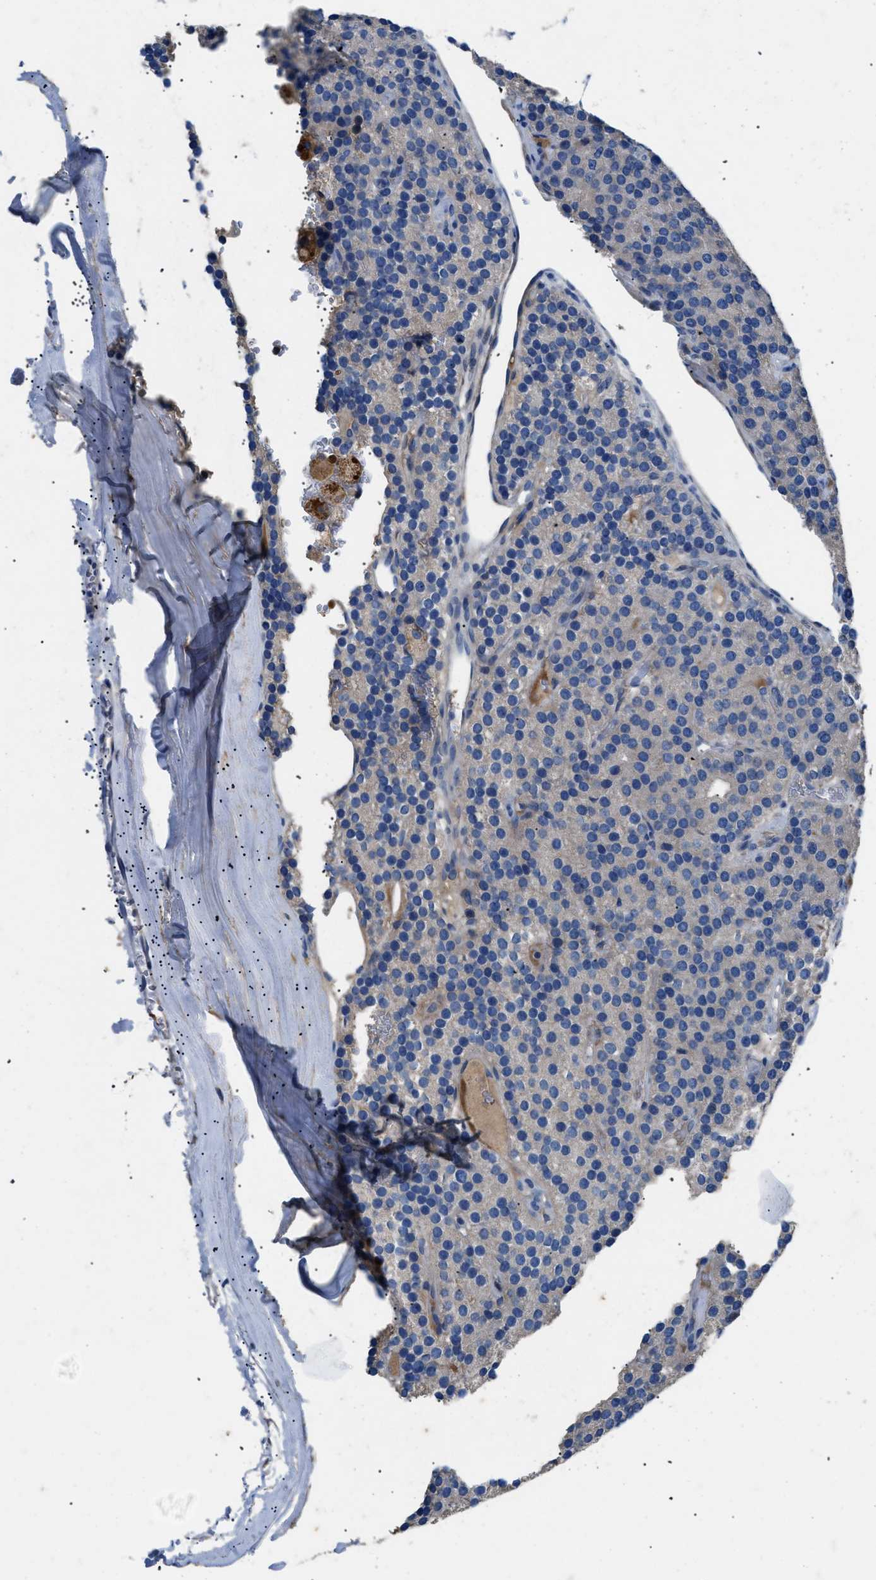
{"staining": {"intensity": "negative", "quantity": "none", "location": "none"}, "tissue": "parathyroid gland", "cell_type": "Glandular cells", "image_type": "normal", "snomed": [{"axis": "morphology", "description": "Normal tissue, NOS"}, {"axis": "morphology", "description": "Adenoma, NOS"}, {"axis": "topography", "description": "Parathyroid gland"}], "caption": "This image is of normal parathyroid gland stained with IHC to label a protein in brown with the nuclei are counter-stained blue. There is no staining in glandular cells.", "gene": "SGCZ", "patient": {"sex": "female", "age": 86}}